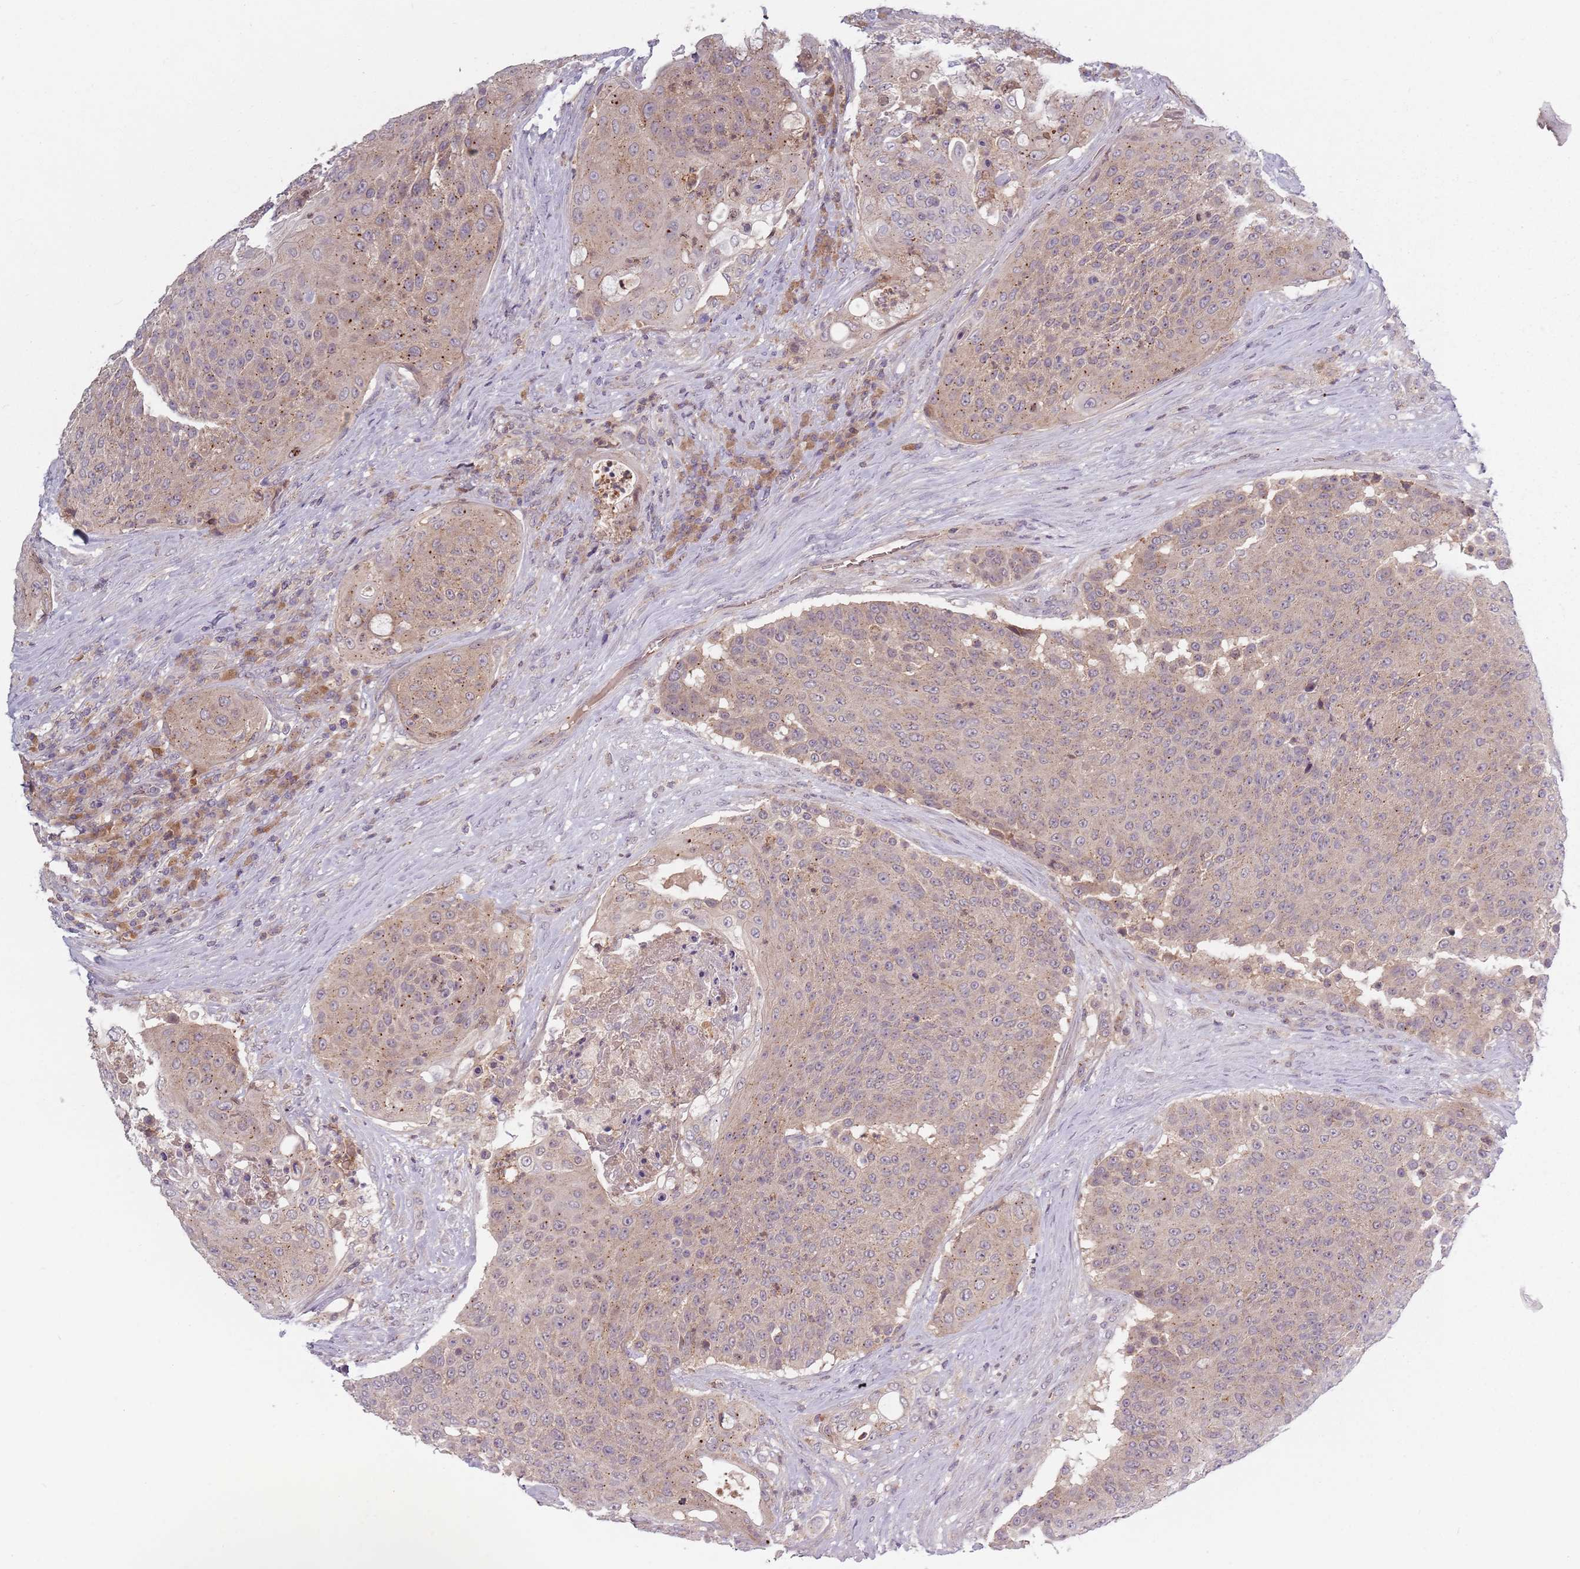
{"staining": {"intensity": "weak", "quantity": "25%-75%", "location": "cytoplasmic/membranous"}, "tissue": "urothelial cancer", "cell_type": "Tumor cells", "image_type": "cancer", "snomed": [{"axis": "morphology", "description": "Urothelial carcinoma, High grade"}, {"axis": "topography", "description": "Urinary bladder"}], "caption": "Urothelial cancer stained for a protein displays weak cytoplasmic/membranous positivity in tumor cells.", "gene": "ASB13", "patient": {"sex": "female", "age": 63}}